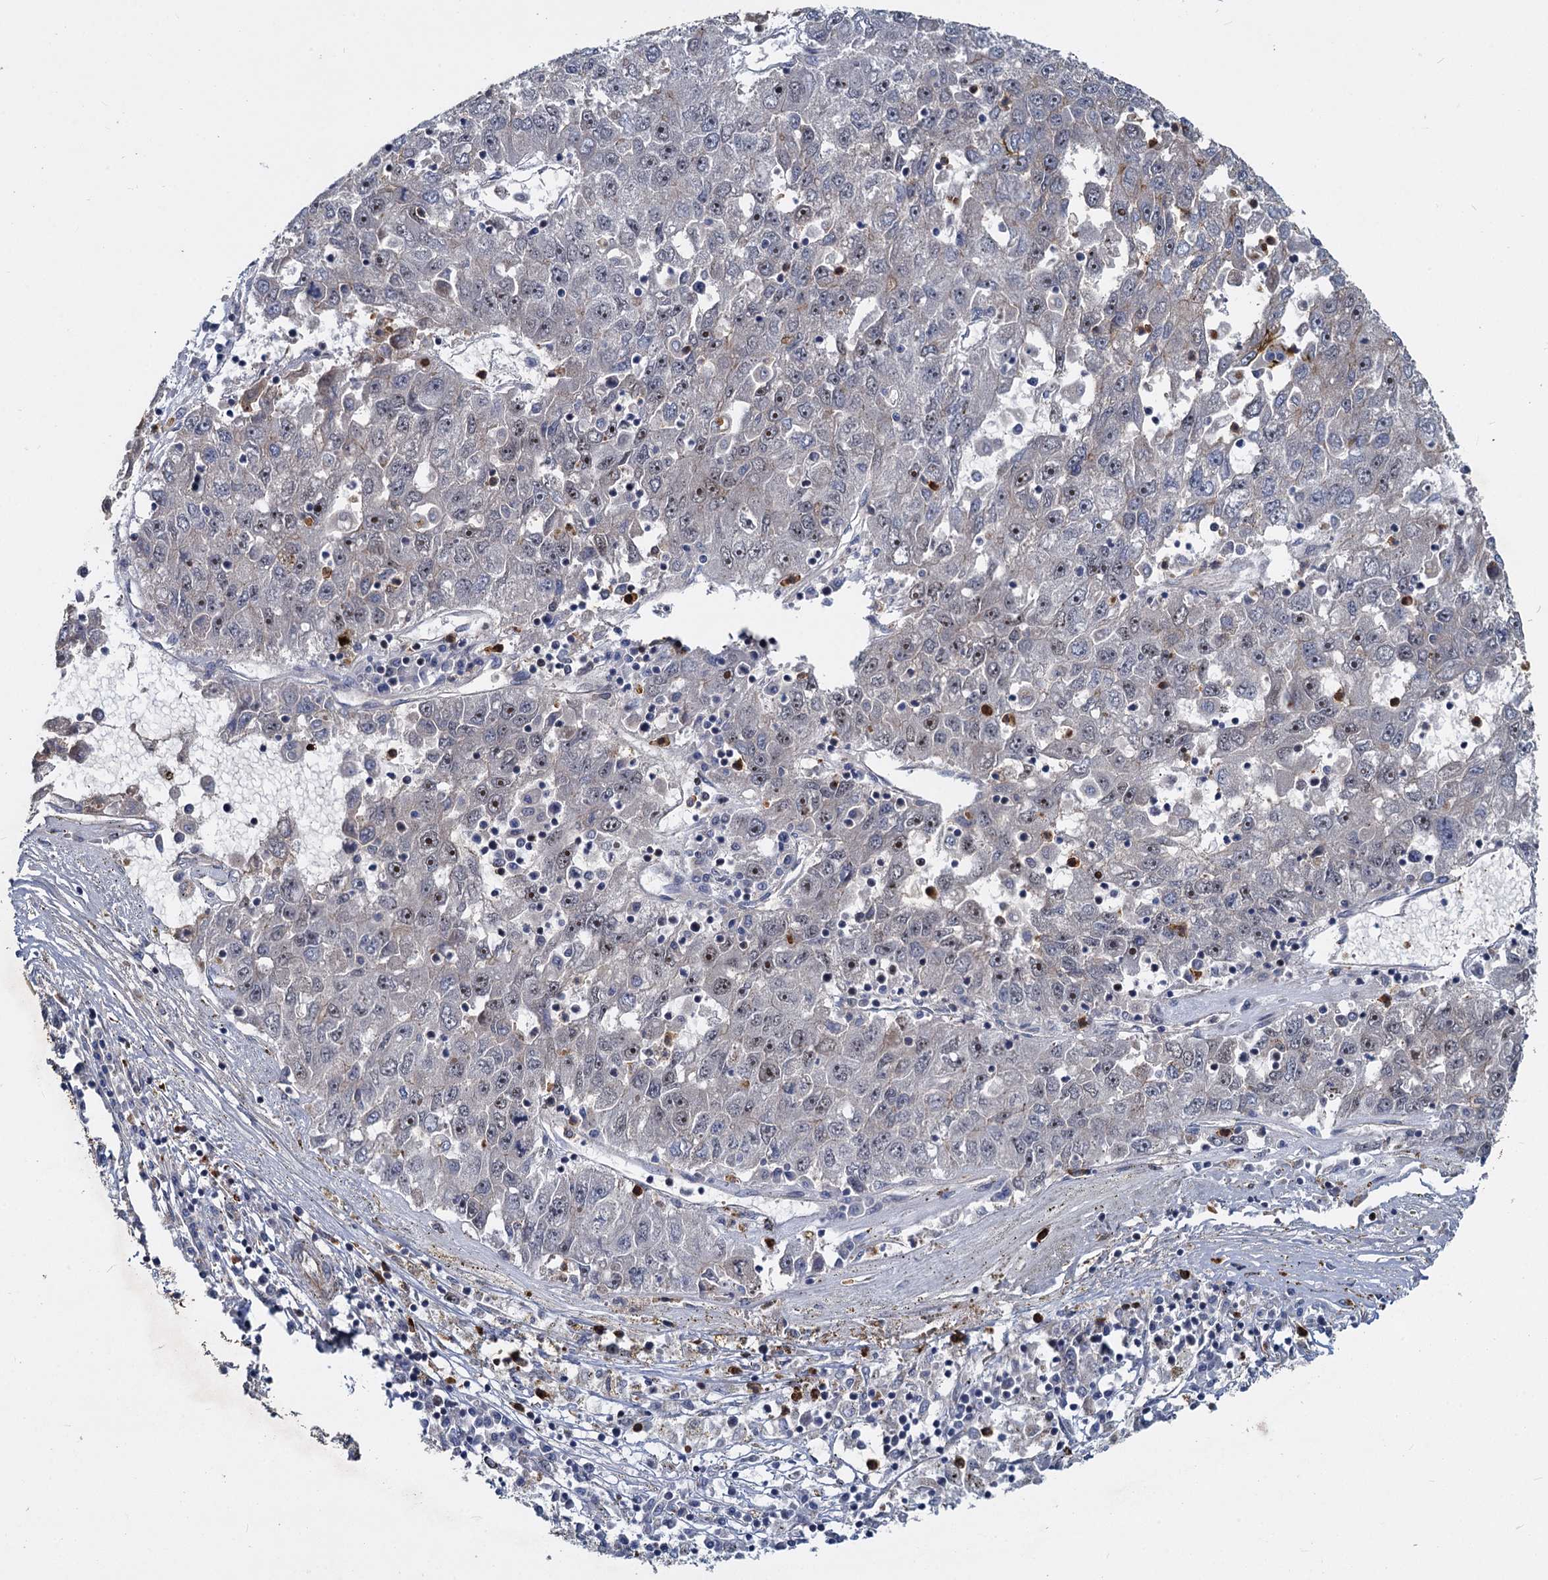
{"staining": {"intensity": "weak", "quantity": "<25%", "location": "nuclear"}, "tissue": "liver cancer", "cell_type": "Tumor cells", "image_type": "cancer", "snomed": [{"axis": "morphology", "description": "Carcinoma, Hepatocellular, NOS"}, {"axis": "topography", "description": "Liver"}], "caption": "A micrograph of hepatocellular carcinoma (liver) stained for a protein exhibits no brown staining in tumor cells. (DAB immunohistochemistry, high magnification).", "gene": "ANKRD49", "patient": {"sex": "male", "age": 49}}